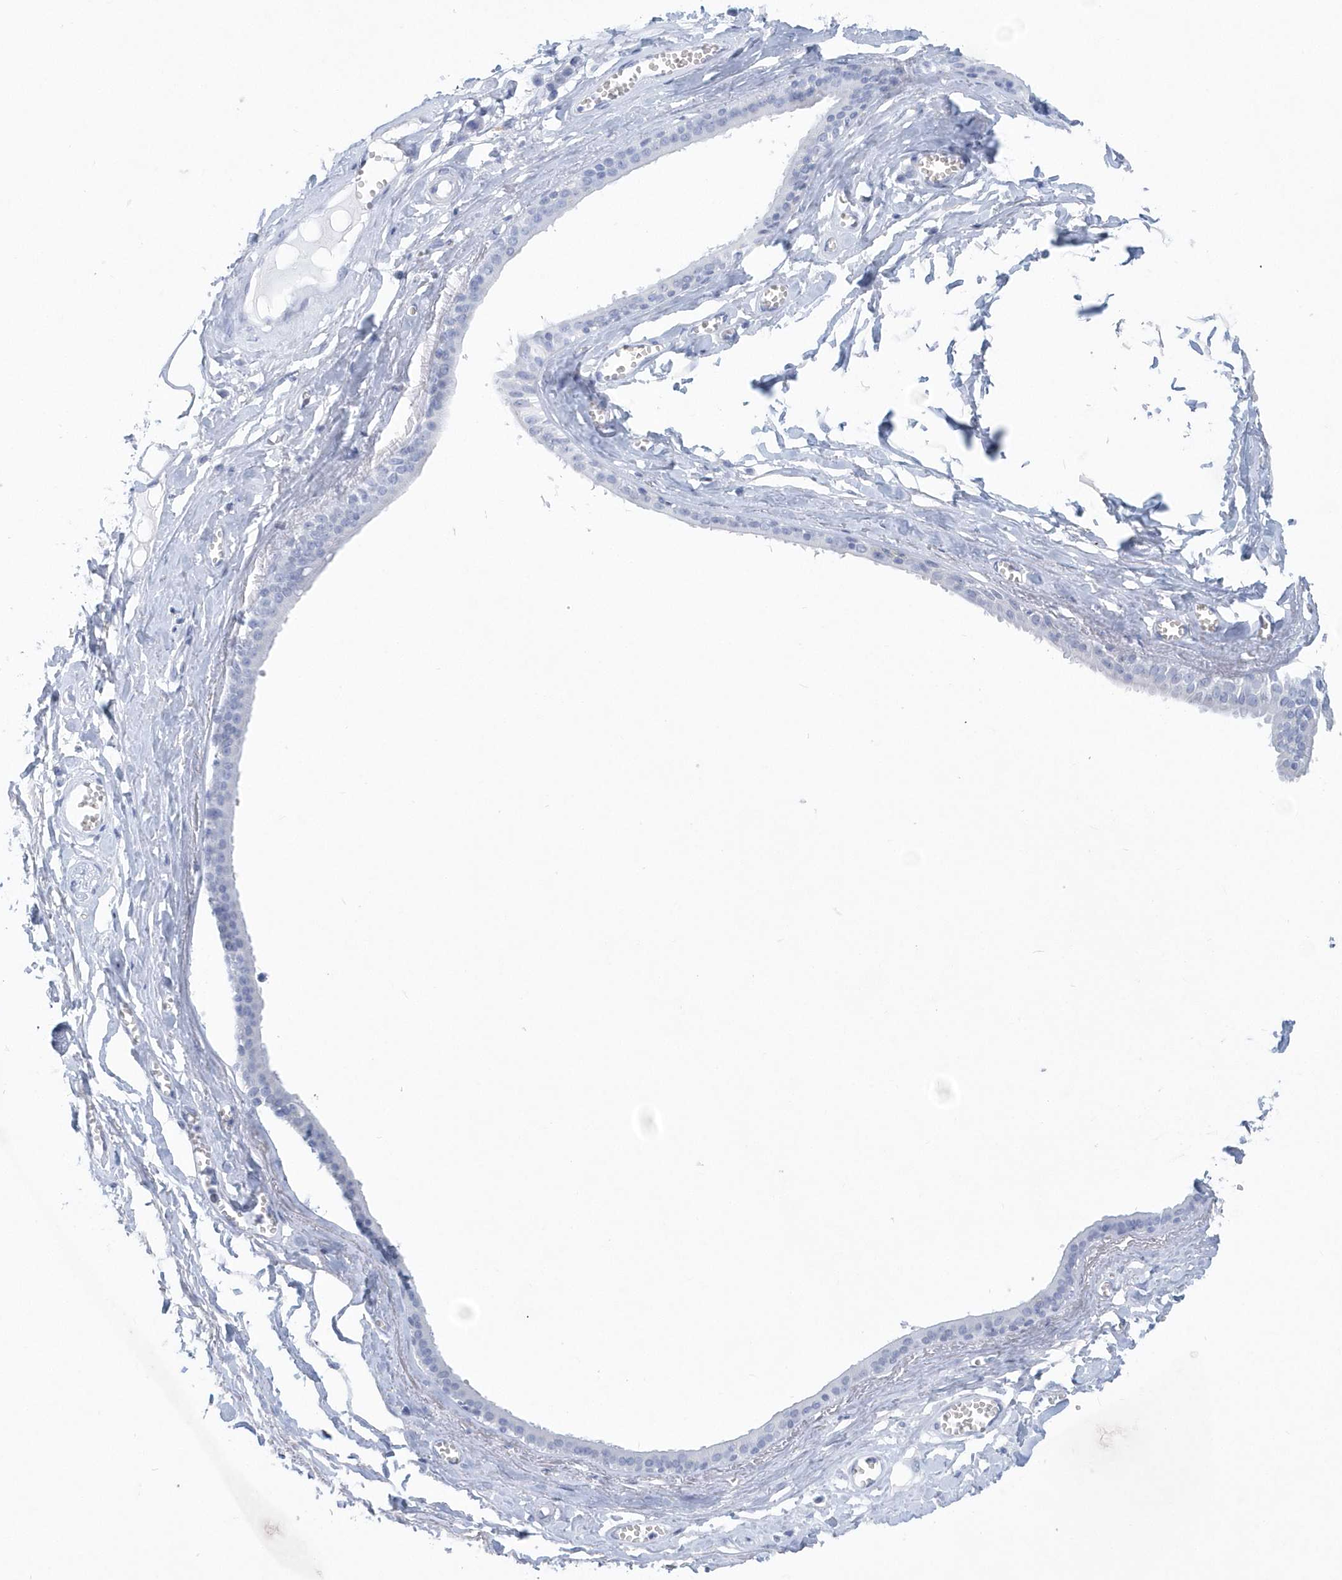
{"staining": {"intensity": "negative", "quantity": "none", "location": "none"}, "tissue": "adipose tissue", "cell_type": "Adipocytes", "image_type": "normal", "snomed": [{"axis": "morphology", "description": "Normal tissue, NOS"}, {"axis": "morphology", "description": "Inflammation, NOS"}, {"axis": "topography", "description": "Salivary gland"}, {"axis": "topography", "description": "Peripheral nerve tissue"}], "caption": "Adipose tissue stained for a protein using immunohistochemistry (IHC) displays no expression adipocytes.", "gene": "PTPRO", "patient": {"sex": "female", "age": 75}}